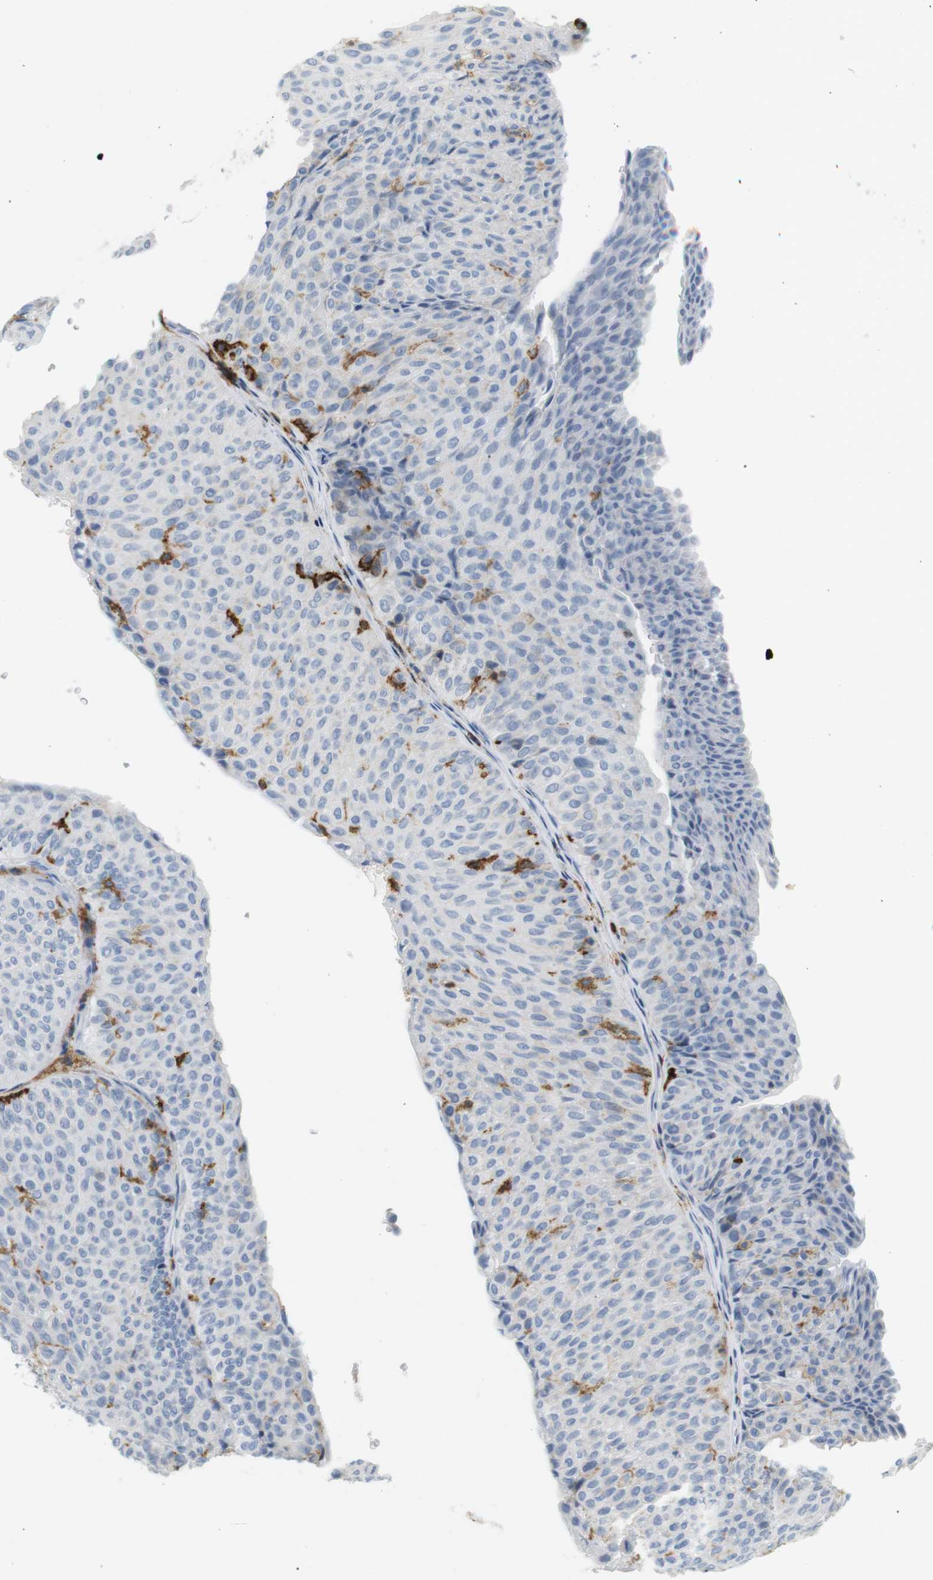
{"staining": {"intensity": "negative", "quantity": "none", "location": "none"}, "tissue": "urothelial cancer", "cell_type": "Tumor cells", "image_type": "cancer", "snomed": [{"axis": "morphology", "description": "Urothelial carcinoma, Low grade"}, {"axis": "topography", "description": "Urinary bladder"}], "caption": "IHC of human urothelial cancer shows no positivity in tumor cells.", "gene": "SIRPA", "patient": {"sex": "male", "age": 78}}